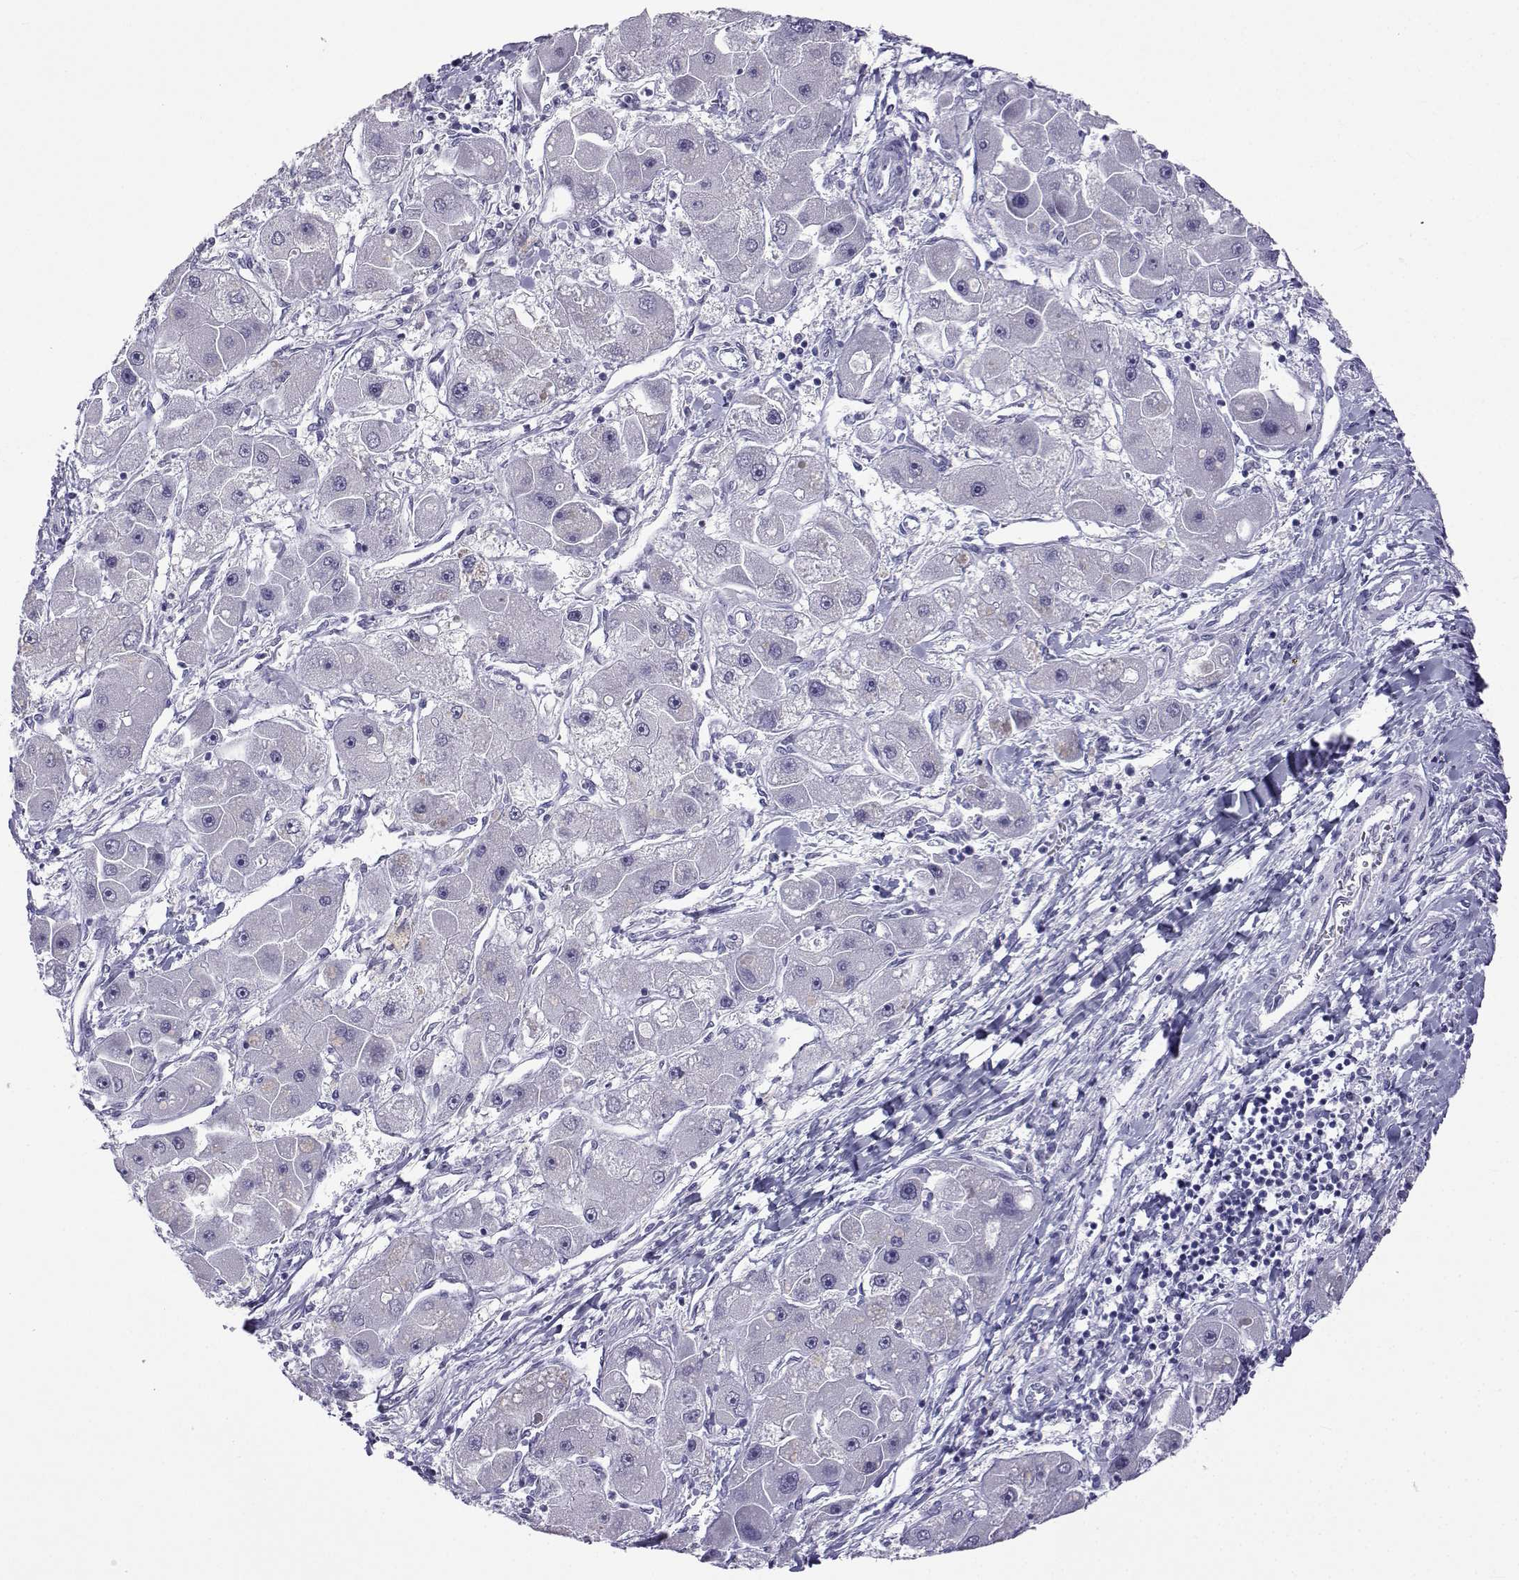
{"staining": {"intensity": "negative", "quantity": "none", "location": "none"}, "tissue": "liver cancer", "cell_type": "Tumor cells", "image_type": "cancer", "snomed": [{"axis": "morphology", "description": "Carcinoma, Hepatocellular, NOS"}, {"axis": "topography", "description": "Liver"}], "caption": "Tumor cells show no significant staining in hepatocellular carcinoma (liver).", "gene": "ACTL7A", "patient": {"sex": "male", "age": 24}}